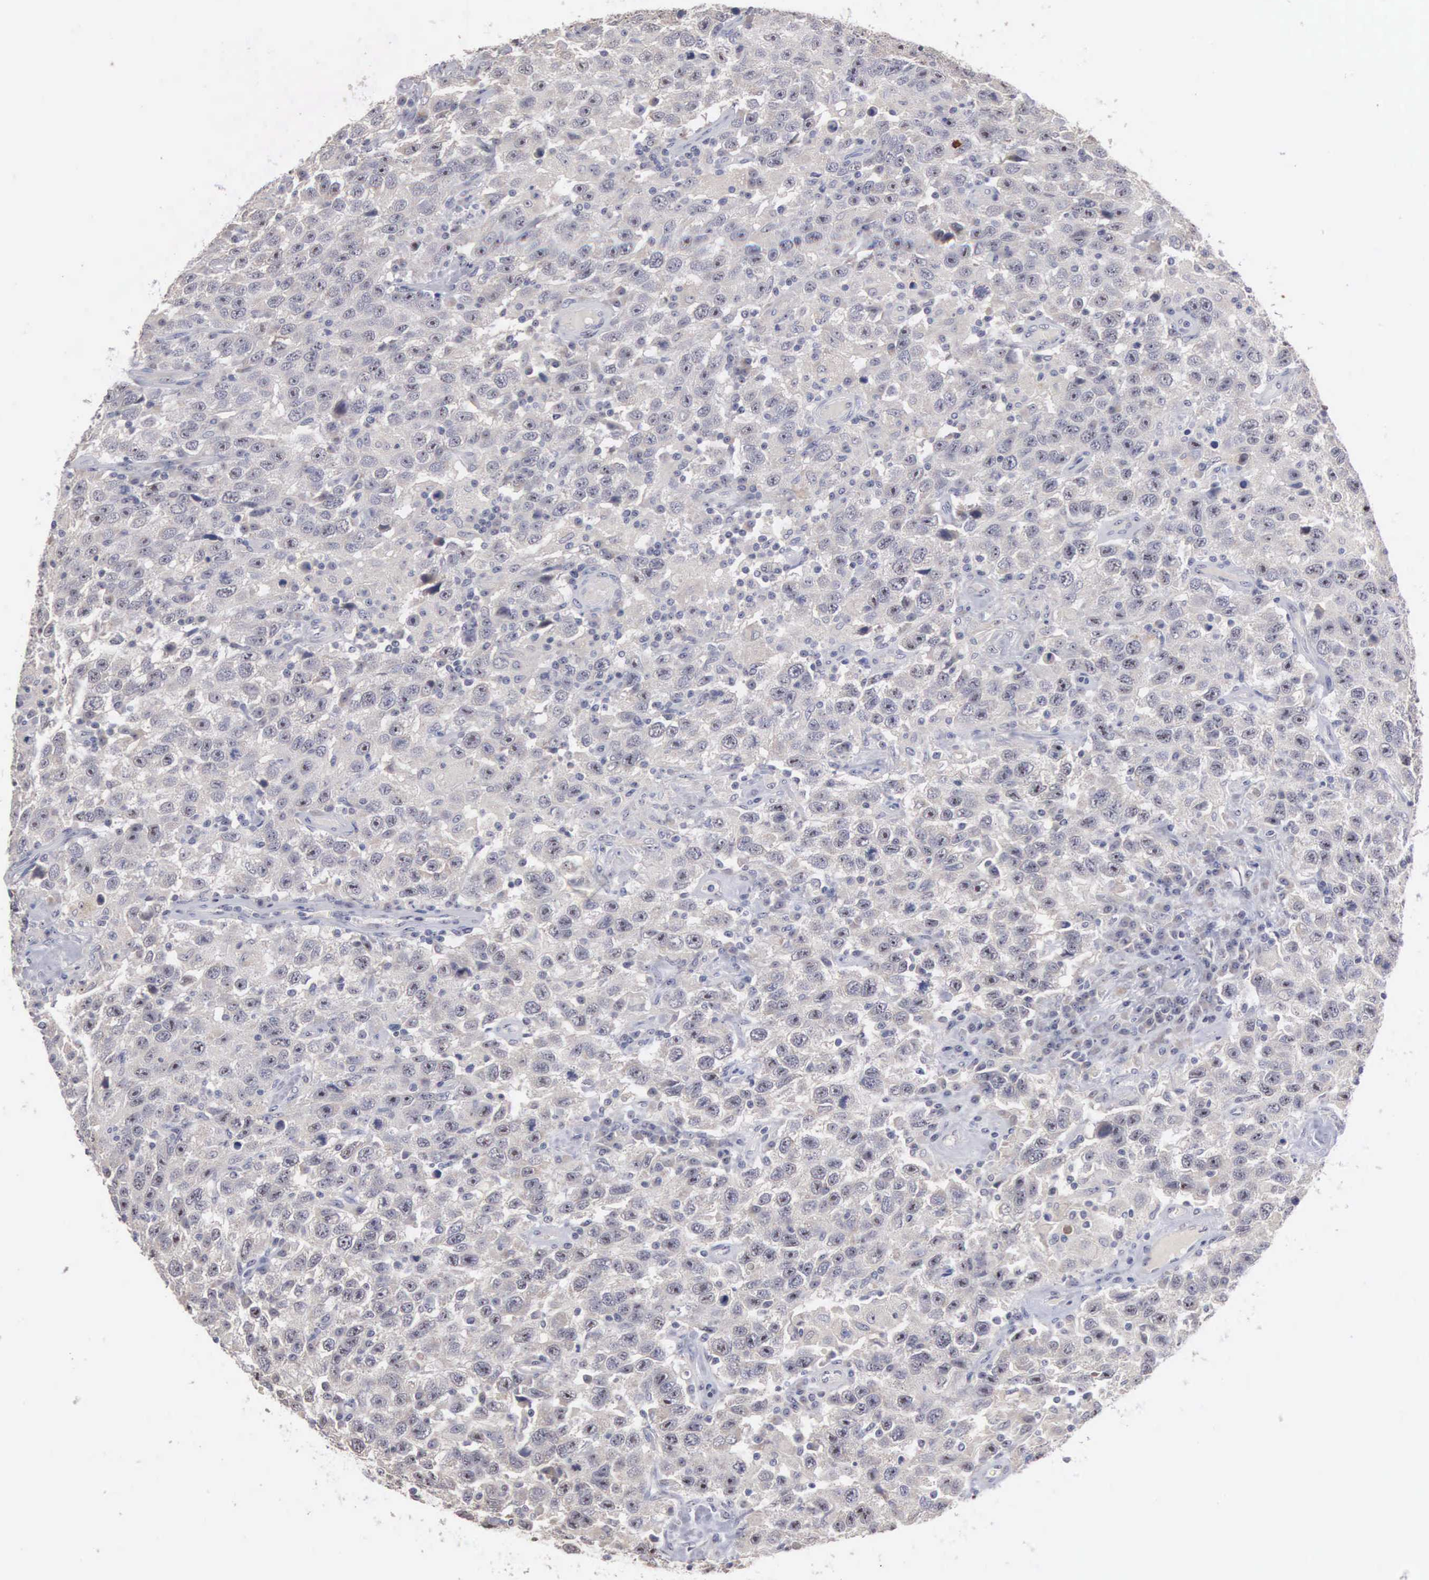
{"staining": {"intensity": "negative", "quantity": "none", "location": "none"}, "tissue": "testis cancer", "cell_type": "Tumor cells", "image_type": "cancer", "snomed": [{"axis": "morphology", "description": "Seminoma, NOS"}, {"axis": "topography", "description": "Testis"}], "caption": "IHC histopathology image of testis seminoma stained for a protein (brown), which reveals no expression in tumor cells.", "gene": "AMN", "patient": {"sex": "male", "age": 41}}